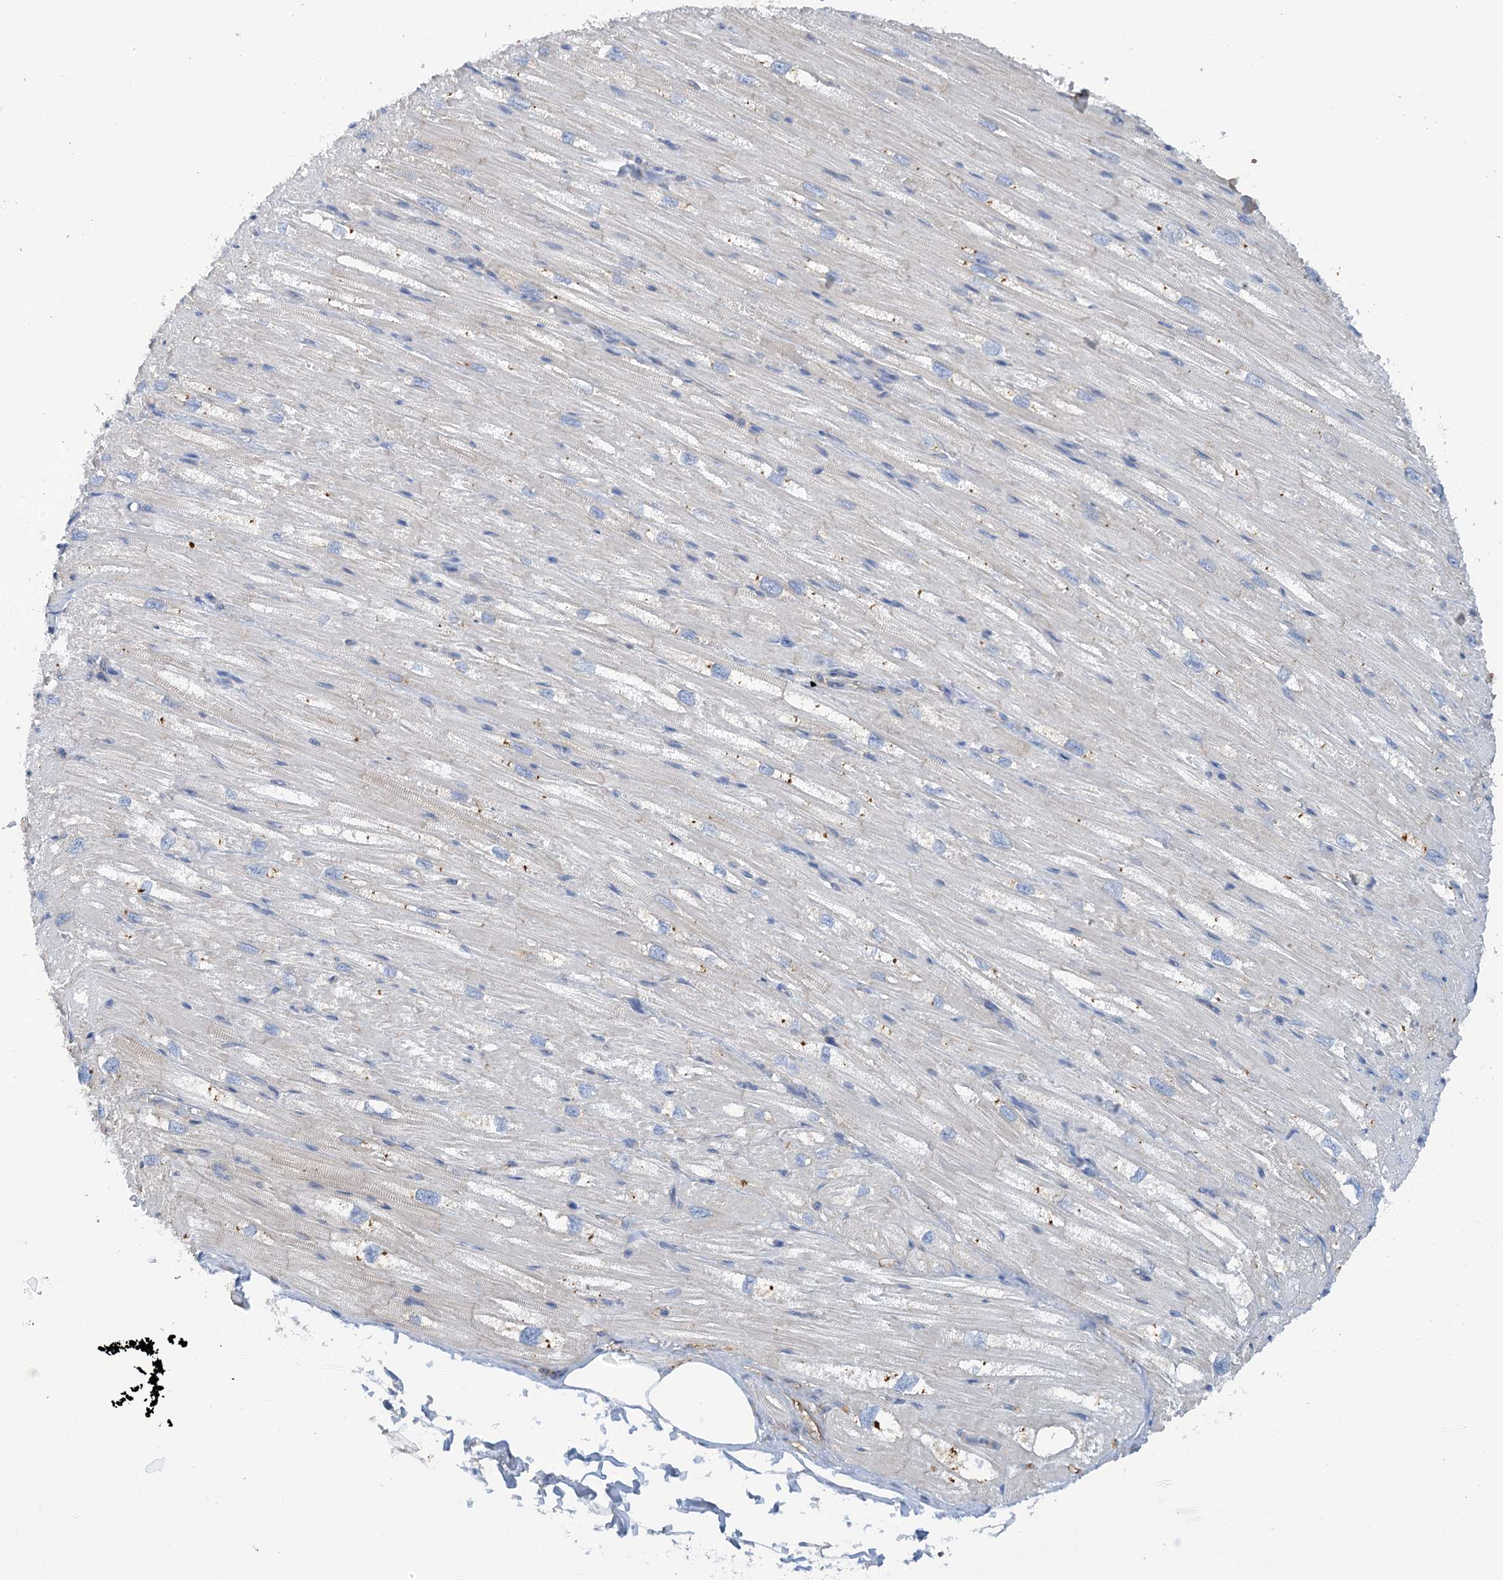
{"staining": {"intensity": "weak", "quantity": "<25%", "location": "cytoplasmic/membranous"}, "tissue": "heart muscle", "cell_type": "Cardiomyocytes", "image_type": "normal", "snomed": [{"axis": "morphology", "description": "Normal tissue, NOS"}, {"axis": "topography", "description": "Heart"}], "caption": "Immunohistochemistry histopathology image of unremarkable heart muscle: heart muscle stained with DAB reveals no significant protein positivity in cardiomyocytes.", "gene": "SLC5A11", "patient": {"sex": "male", "age": 50}}